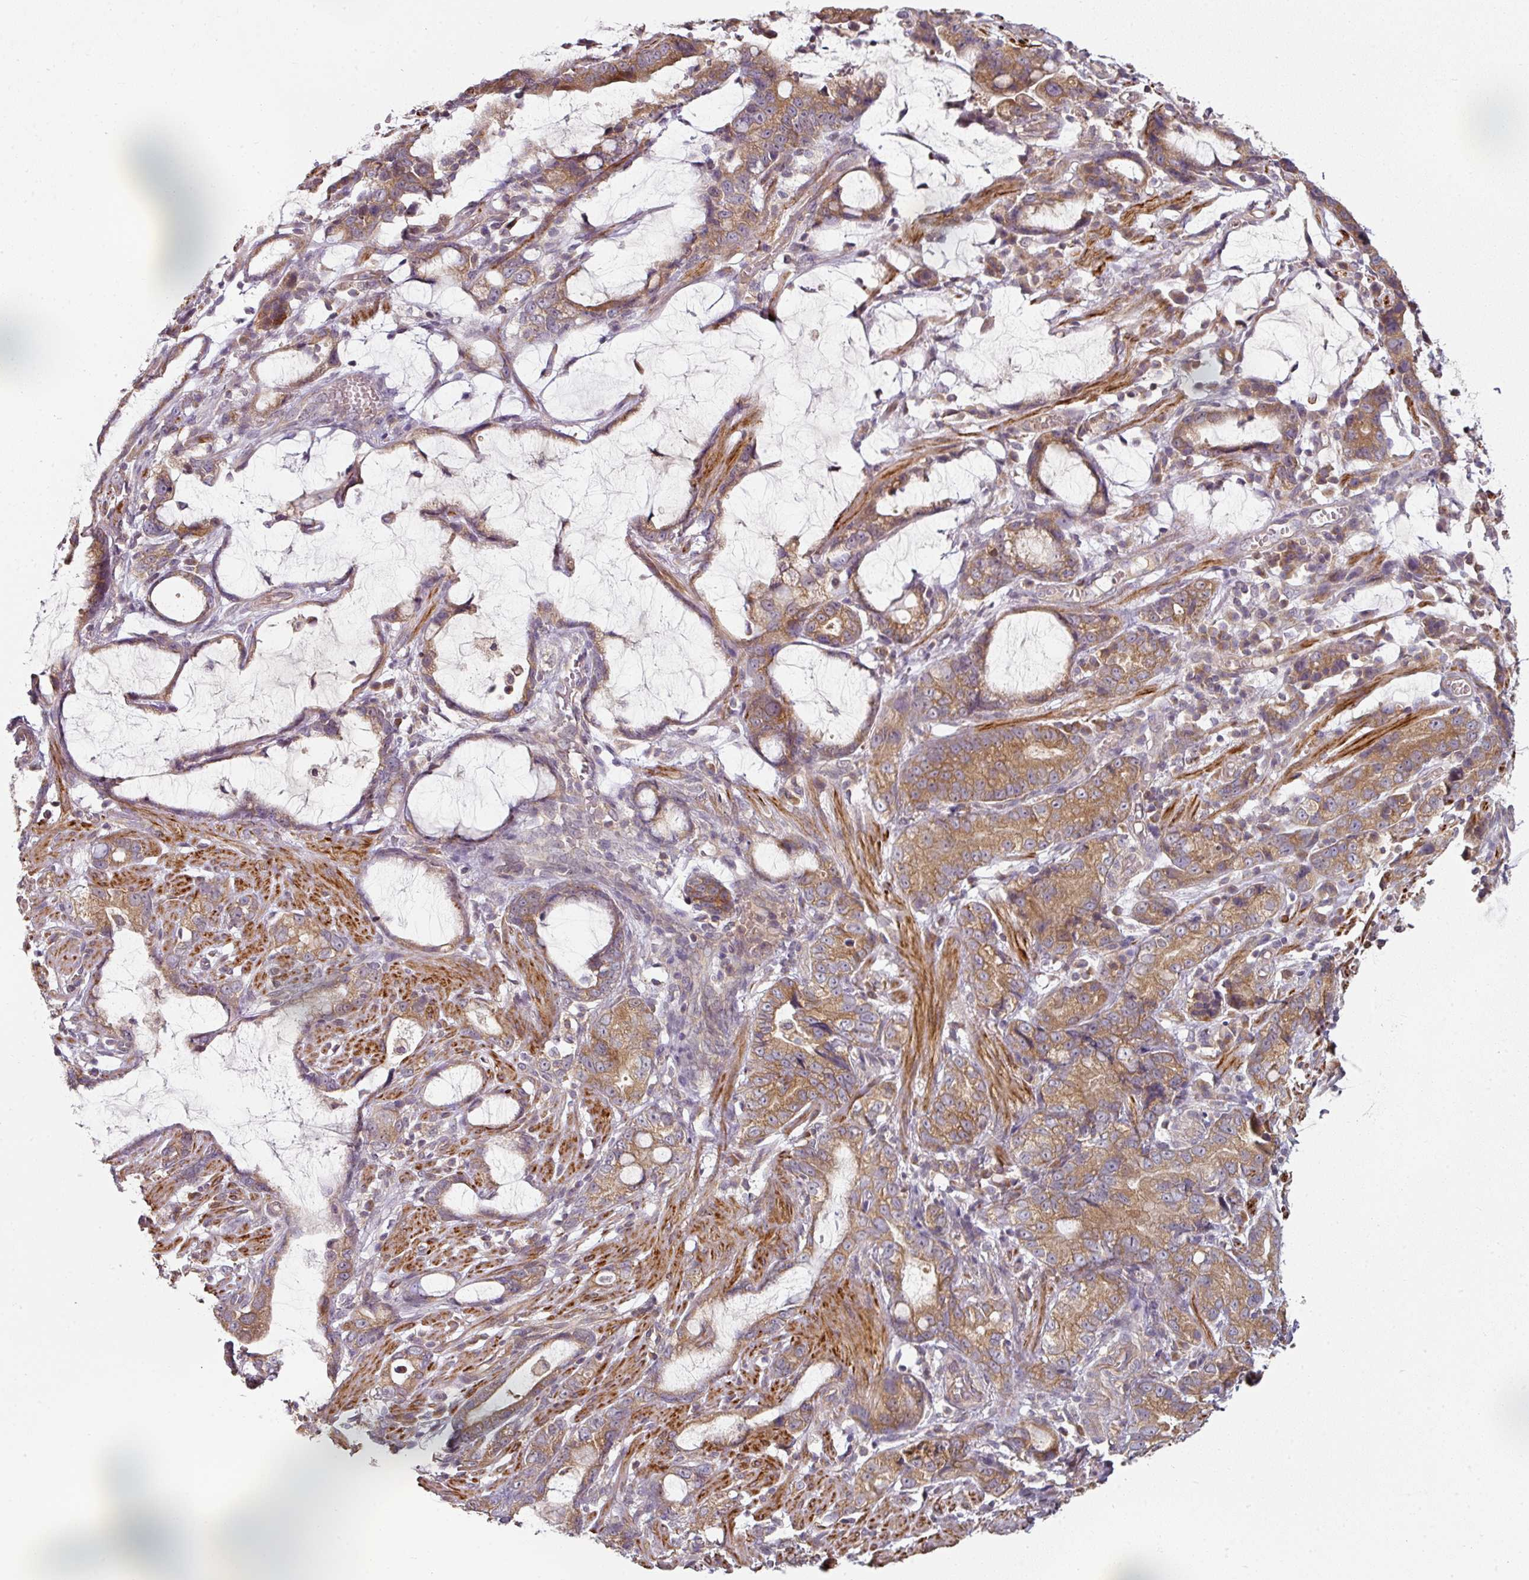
{"staining": {"intensity": "moderate", "quantity": ">75%", "location": "cytoplasmic/membranous"}, "tissue": "stomach cancer", "cell_type": "Tumor cells", "image_type": "cancer", "snomed": [{"axis": "morphology", "description": "Adenocarcinoma, NOS"}, {"axis": "topography", "description": "Stomach"}], "caption": "Immunohistochemistry (IHC) (DAB) staining of adenocarcinoma (stomach) demonstrates moderate cytoplasmic/membranous protein expression in about >75% of tumor cells. The protein of interest is shown in brown color, while the nuclei are stained blue.", "gene": "MAP2K2", "patient": {"sex": "male", "age": 55}}